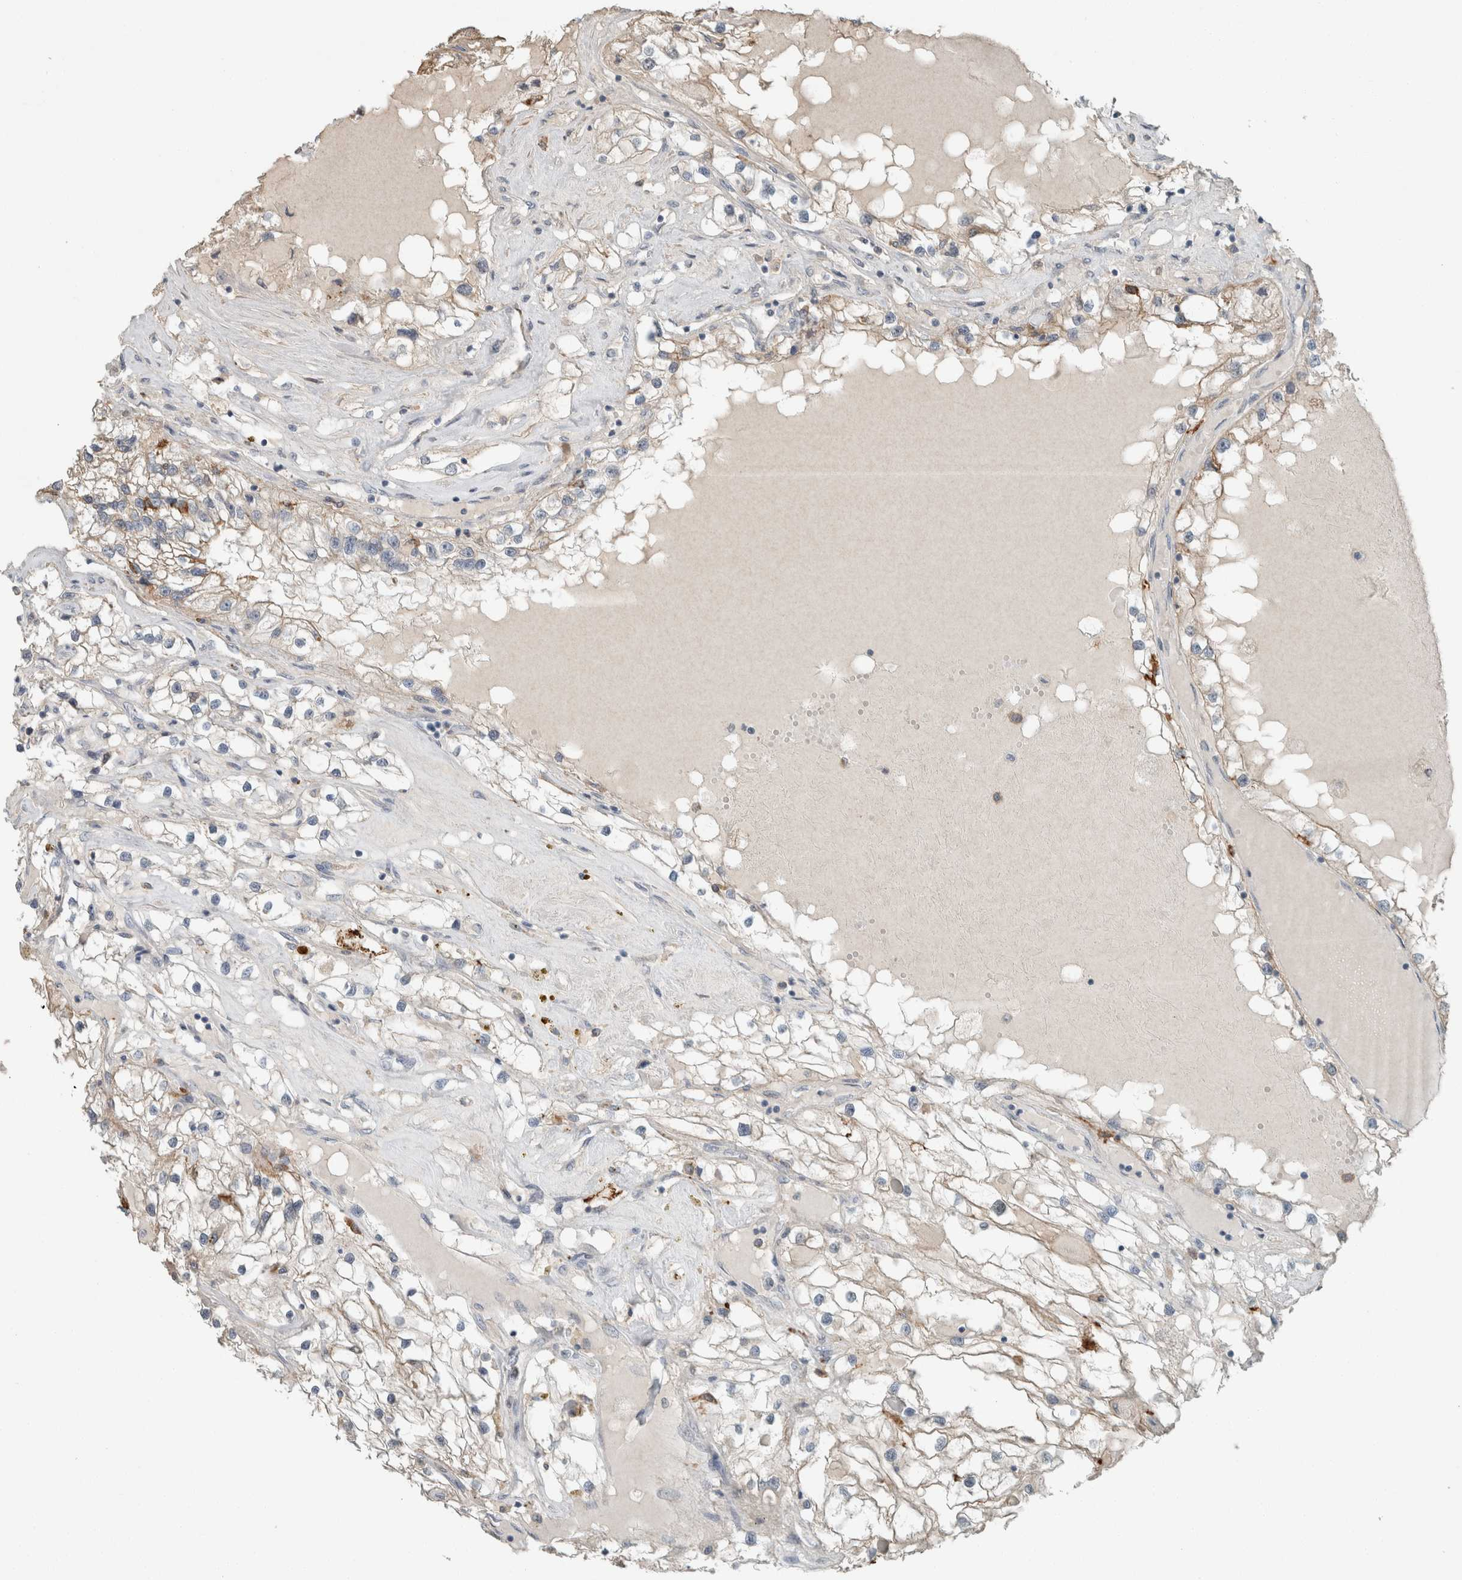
{"staining": {"intensity": "weak", "quantity": "25%-75%", "location": "cytoplasmic/membranous"}, "tissue": "renal cancer", "cell_type": "Tumor cells", "image_type": "cancer", "snomed": [{"axis": "morphology", "description": "Adenocarcinoma, NOS"}, {"axis": "topography", "description": "Kidney"}], "caption": "Immunohistochemical staining of renal cancer (adenocarcinoma) demonstrates weak cytoplasmic/membranous protein expression in approximately 25%-75% of tumor cells. (brown staining indicates protein expression, while blue staining denotes nuclei).", "gene": "SCIN", "patient": {"sex": "male", "age": 68}}